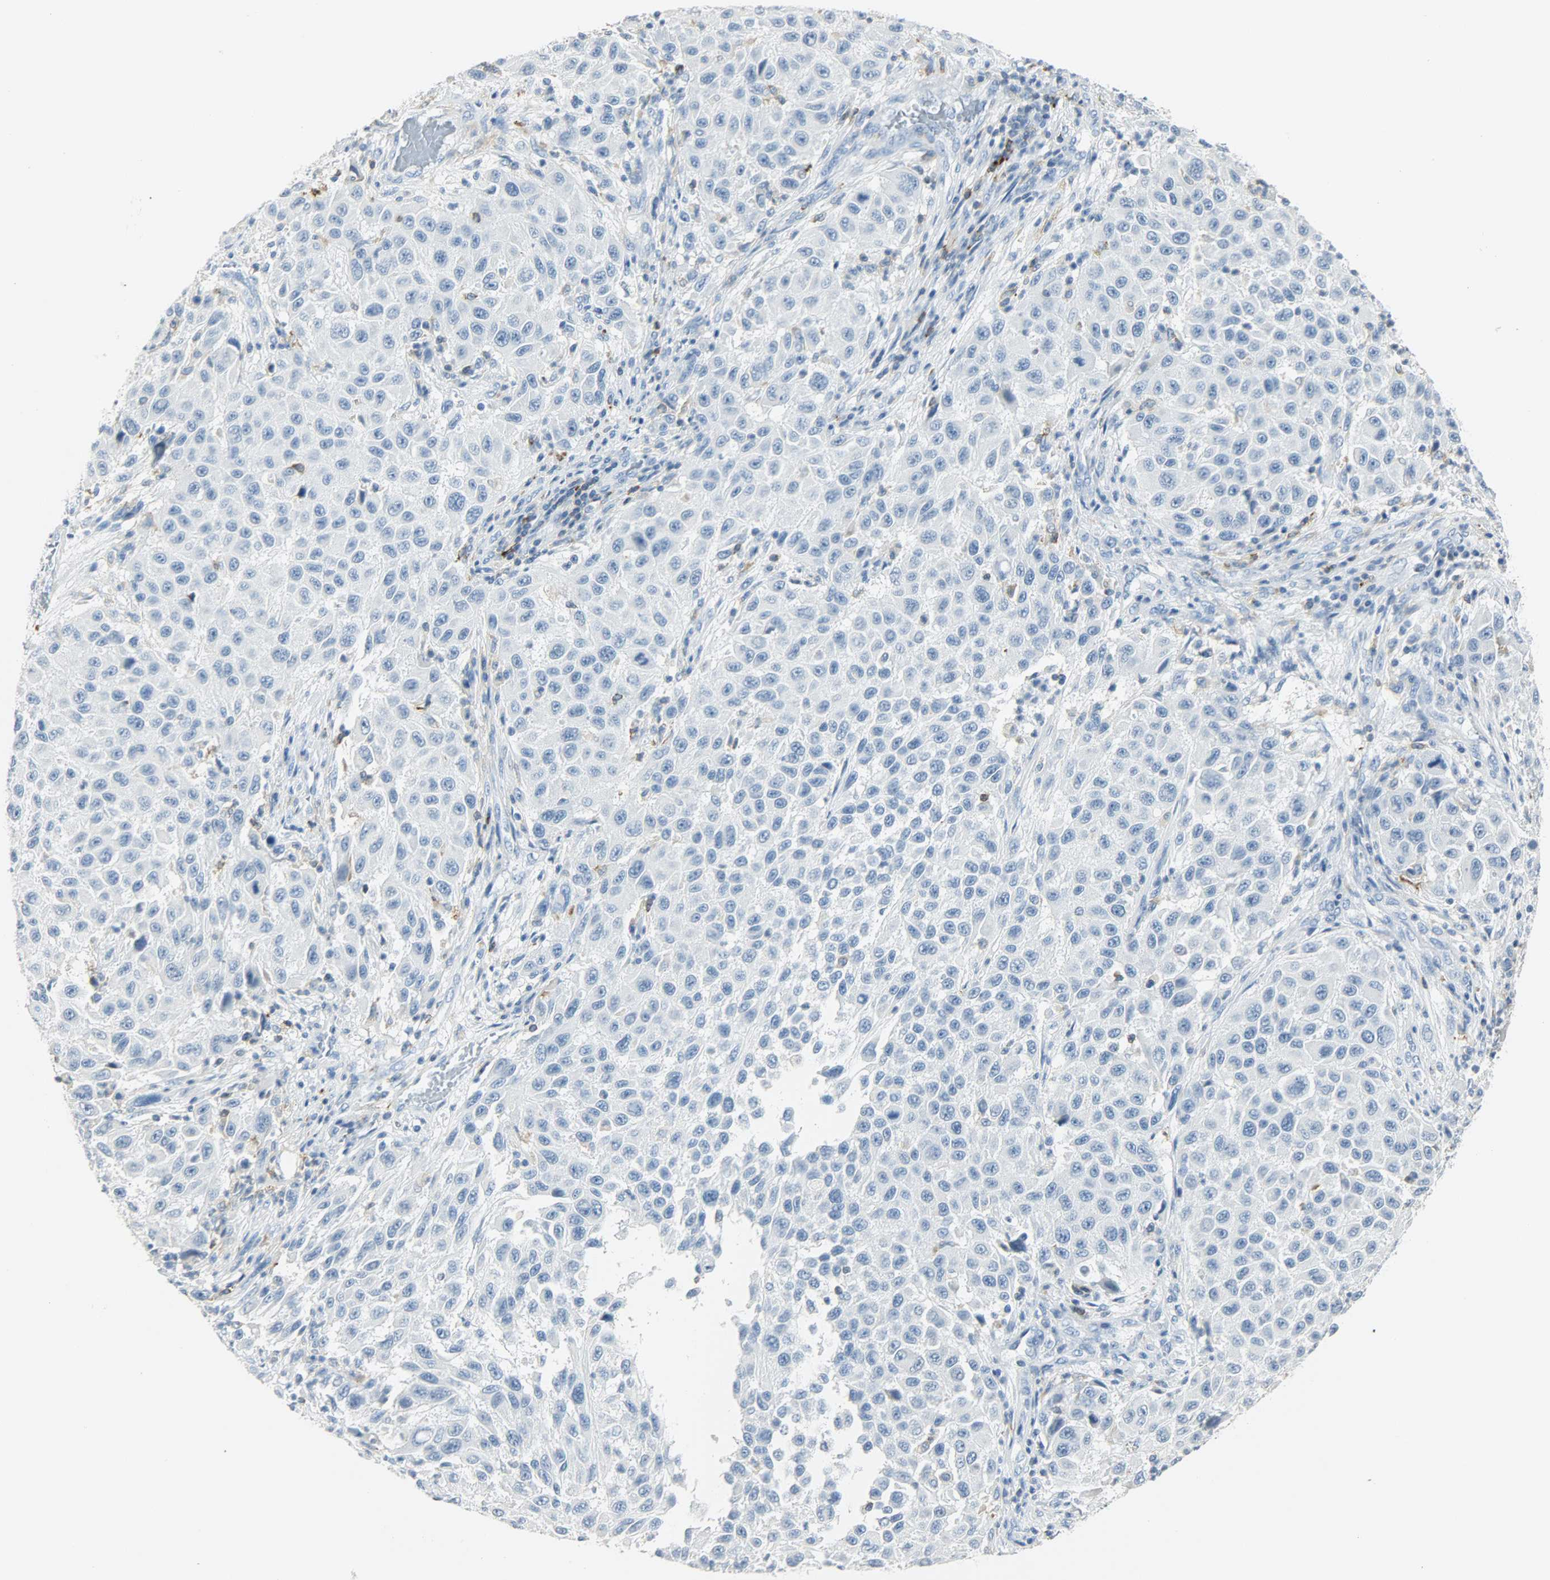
{"staining": {"intensity": "negative", "quantity": "none", "location": "none"}, "tissue": "melanoma", "cell_type": "Tumor cells", "image_type": "cancer", "snomed": [{"axis": "morphology", "description": "Malignant melanoma, Metastatic site"}, {"axis": "topography", "description": "Lymph node"}], "caption": "Tumor cells are negative for brown protein staining in malignant melanoma (metastatic site).", "gene": "PTPN6", "patient": {"sex": "male", "age": 61}}